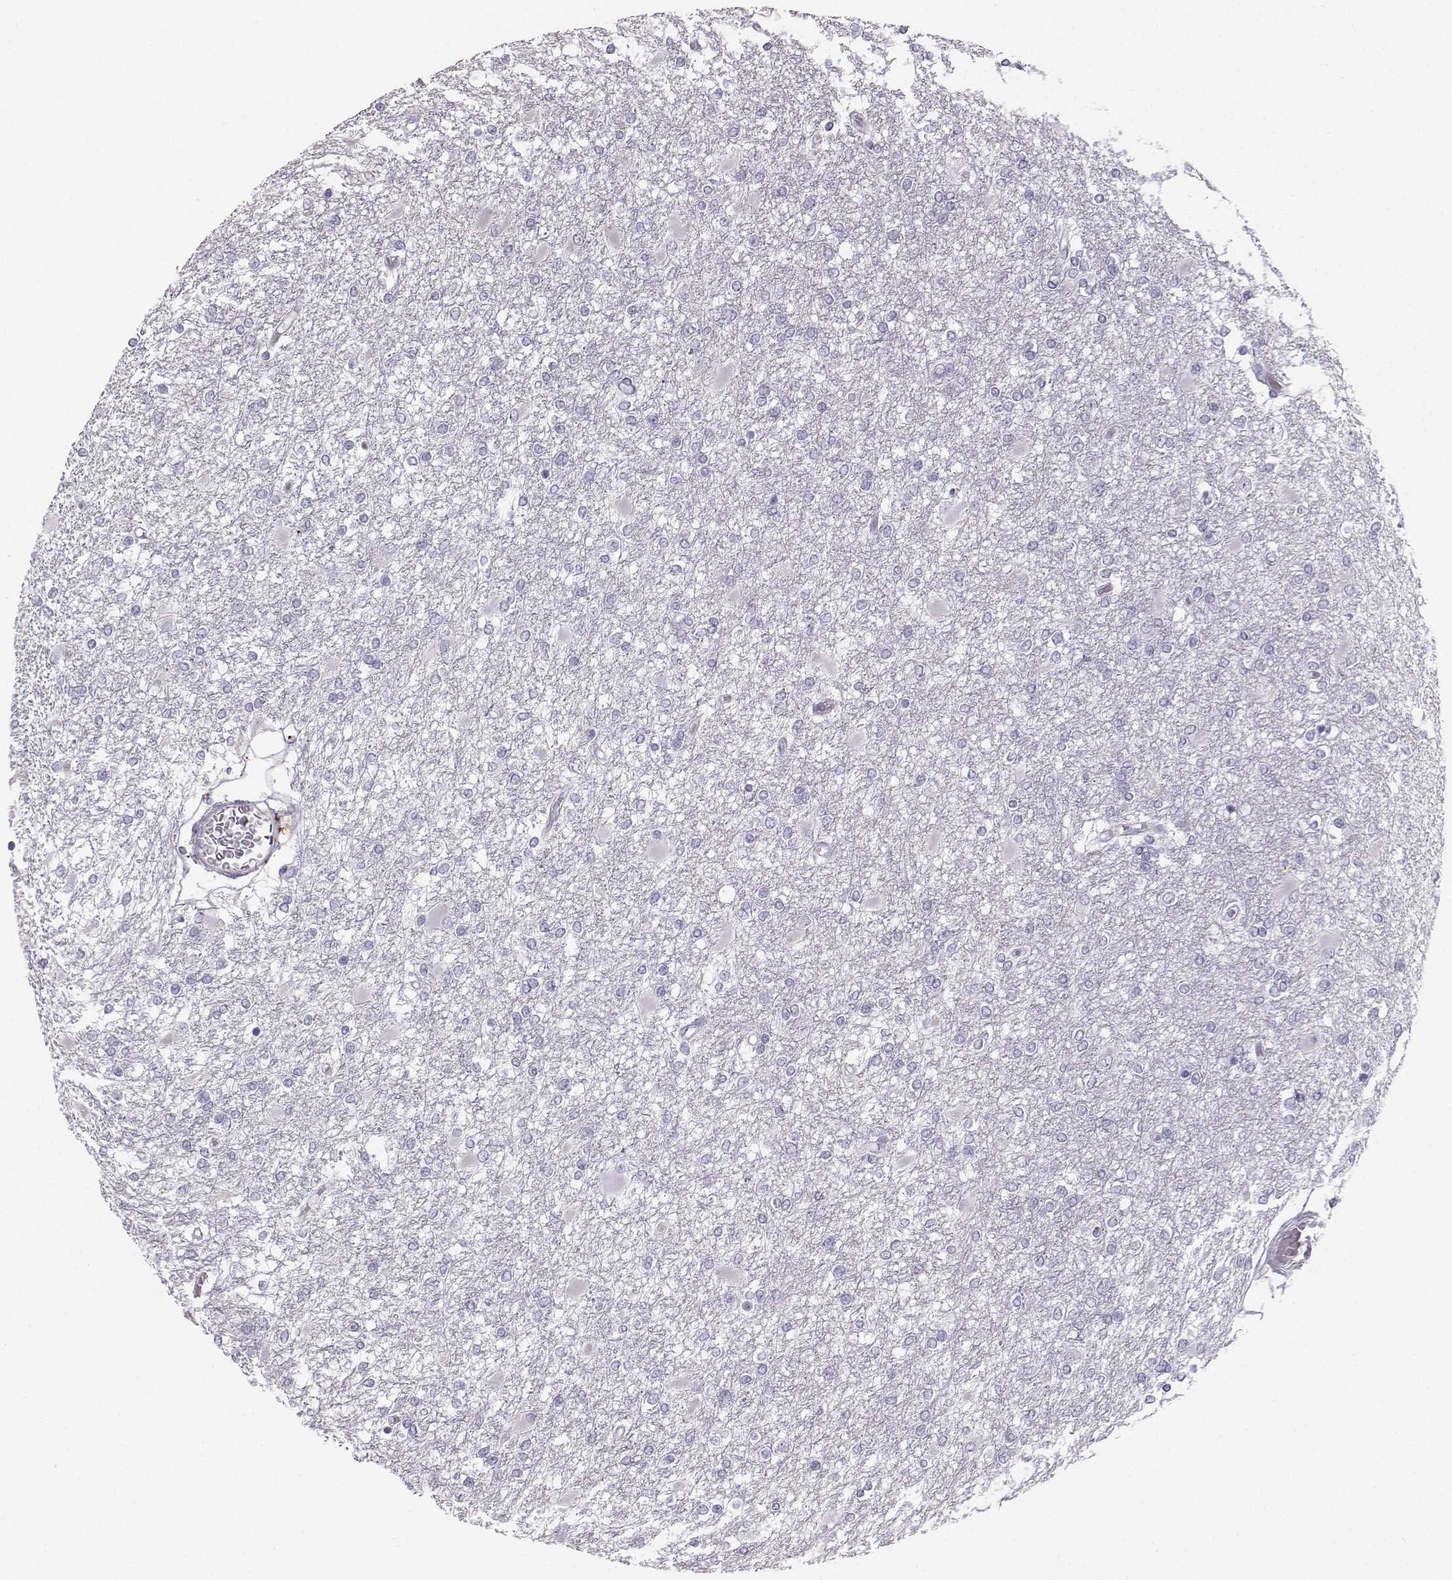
{"staining": {"intensity": "negative", "quantity": "none", "location": "none"}, "tissue": "glioma", "cell_type": "Tumor cells", "image_type": "cancer", "snomed": [{"axis": "morphology", "description": "Glioma, malignant, High grade"}, {"axis": "topography", "description": "Cerebral cortex"}], "caption": "Immunohistochemistry histopathology image of human malignant high-grade glioma stained for a protein (brown), which shows no expression in tumor cells.", "gene": "CASR", "patient": {"sex": "male", "age": 79}}